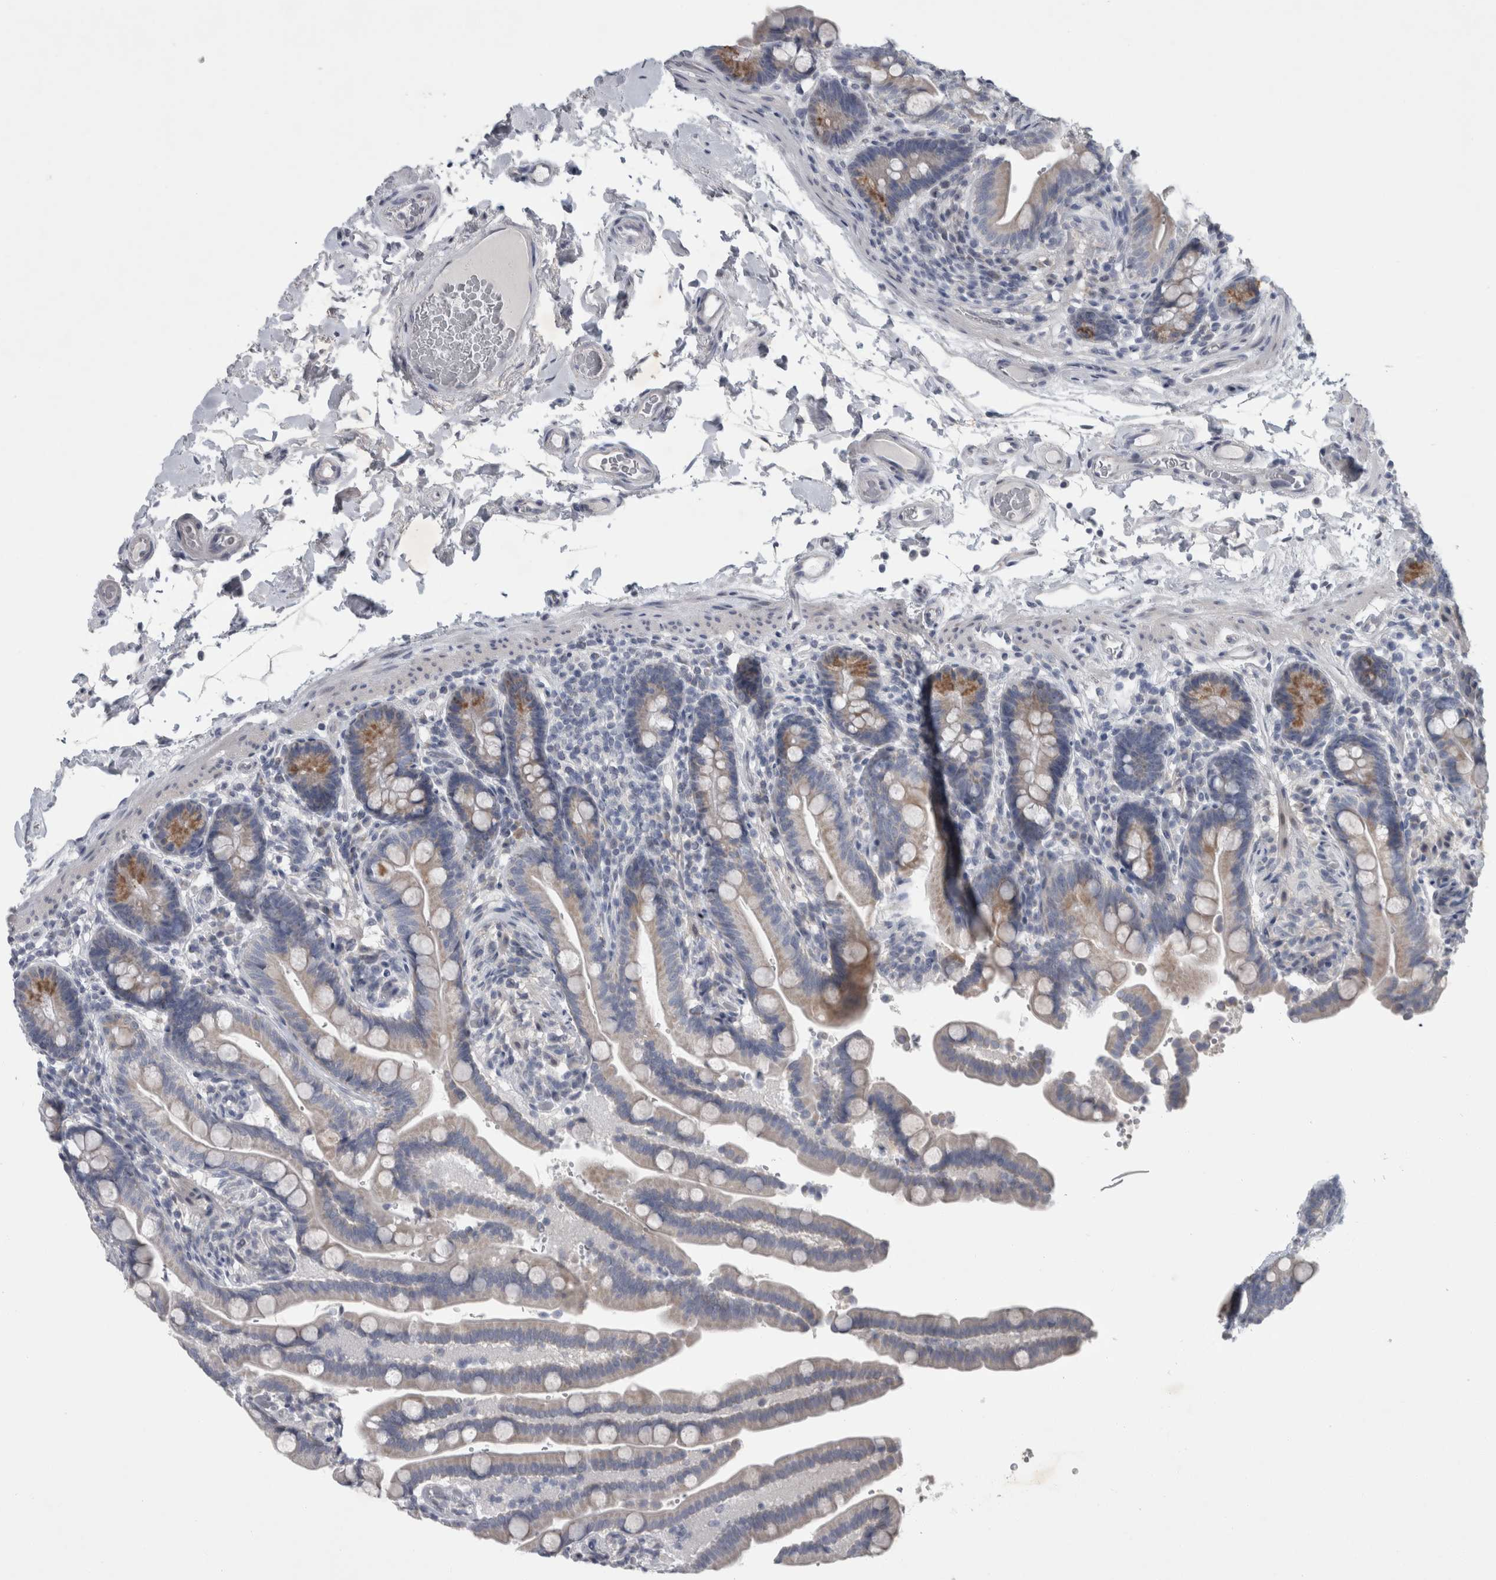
{"staining": {"intensity": "negative", "quantity": "none", "location": "none"}, "tissue": "colon", "cell_type": "Endothelial cells", "image_type": "normal", "snomed": [{"axis": "morphology", "description": "Normal tissue, NOS"}, {"axis": "topography", "description": "Smooth muscle"}, {"axis": "topography", "description": "Colon"}], "caption": "Immunohistochemistry image of normal human colon stained for a protein (brown), which reveals no staining in endothelial cells.", "gene": "FXYD7", "patient": {"sex": "male", "age": 73}}